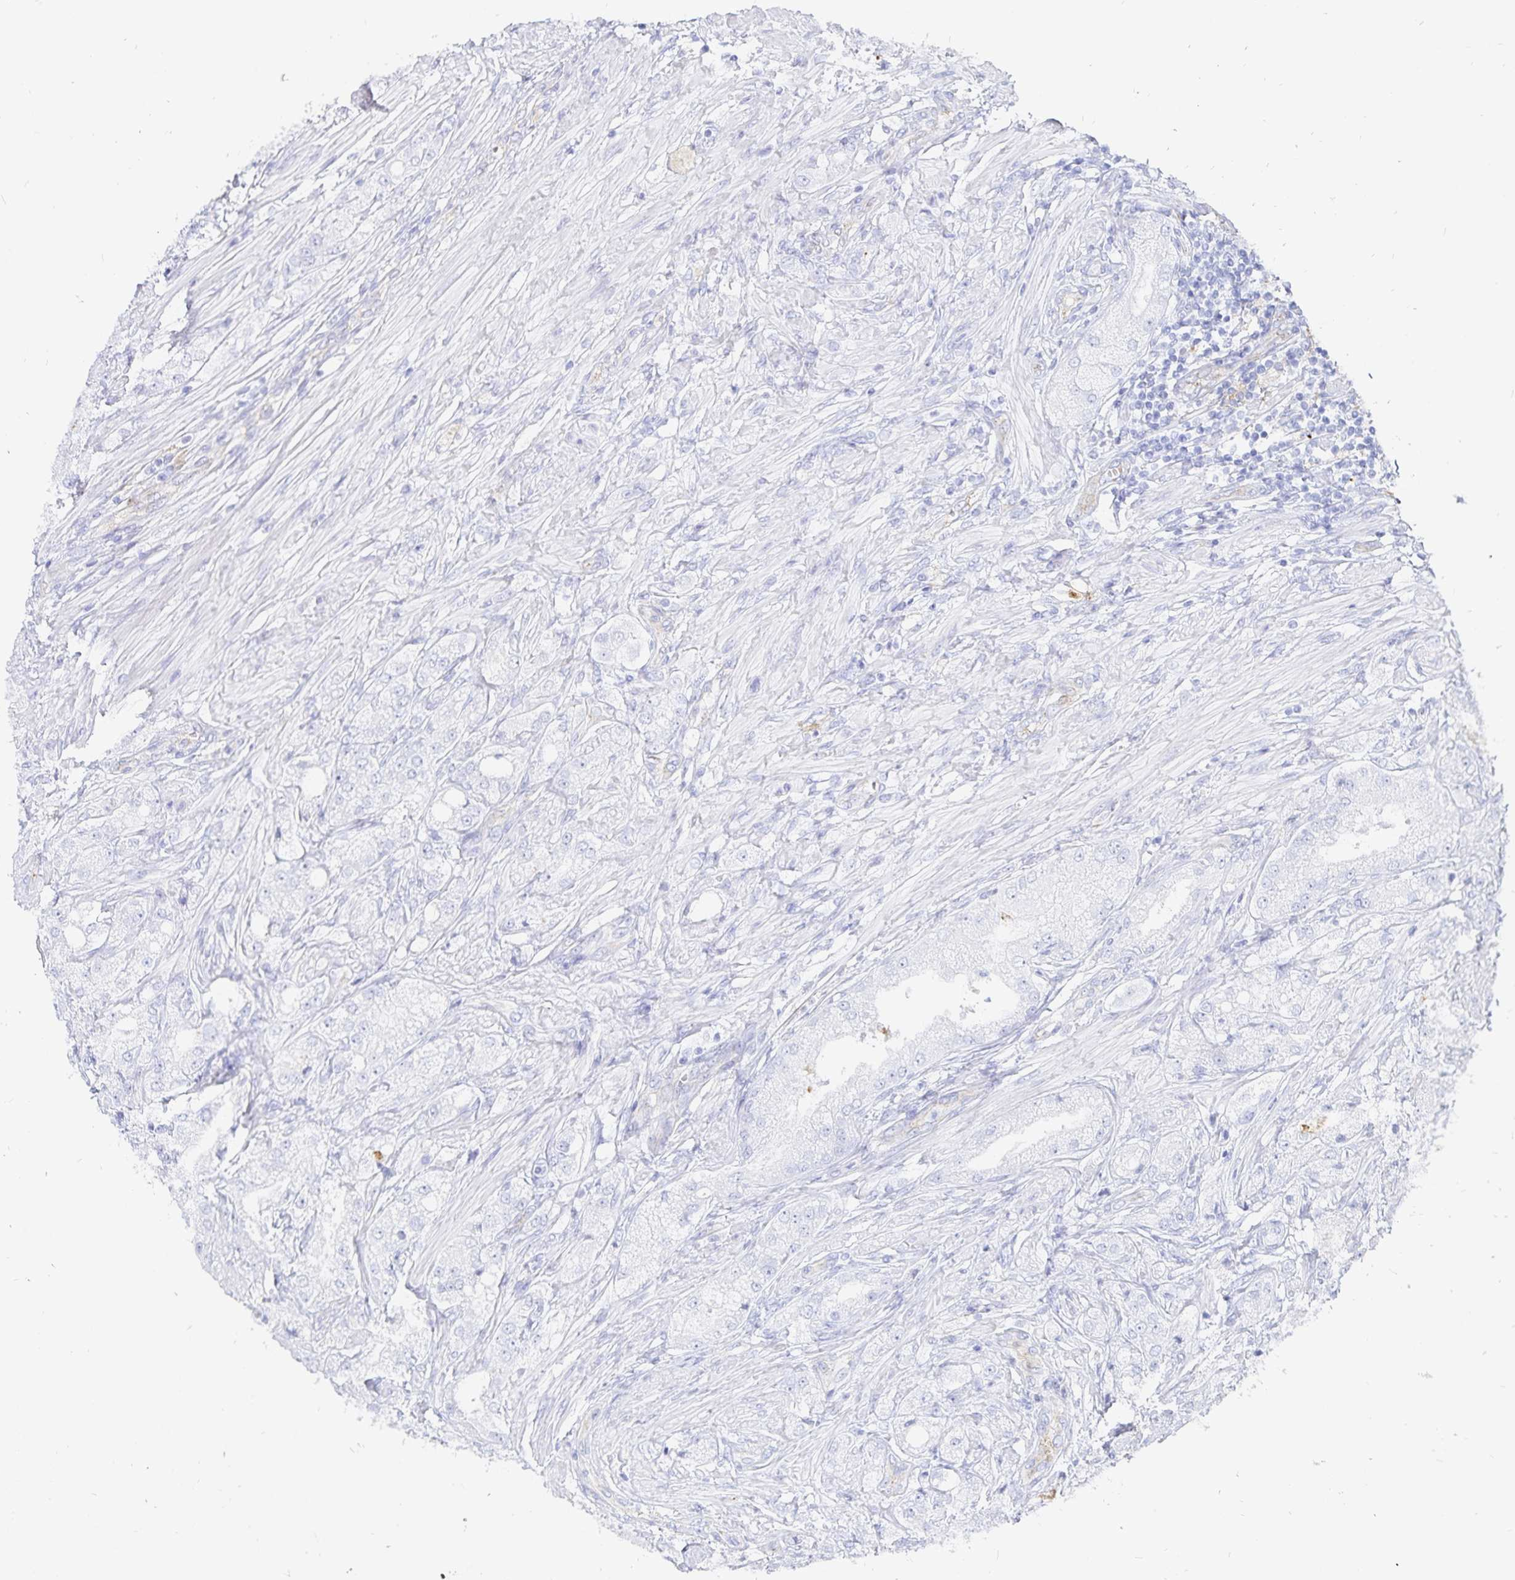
{"staining": {"intensity": "negative", "quantity": "none", "location": "none"}, "tissue": "prostate cancer", "cell_type": "Tumor cells", "image_type": "cancer", "snomed": [{"axis": "morphology", "description": "Adenocarcinoma, High grade"}, {"axis": "topography", "description": "Prostate"}], "caption": "An immunohistochemistry (IHC) histopathology image of prostate cancer (high-grade adenocarcinoma) is shown. There is no staining in tumor cells of prostate cancer (high-grade adenocarcinoma).", "gene": "INSL5", "patient": {"sex": "male", "age": 61}}